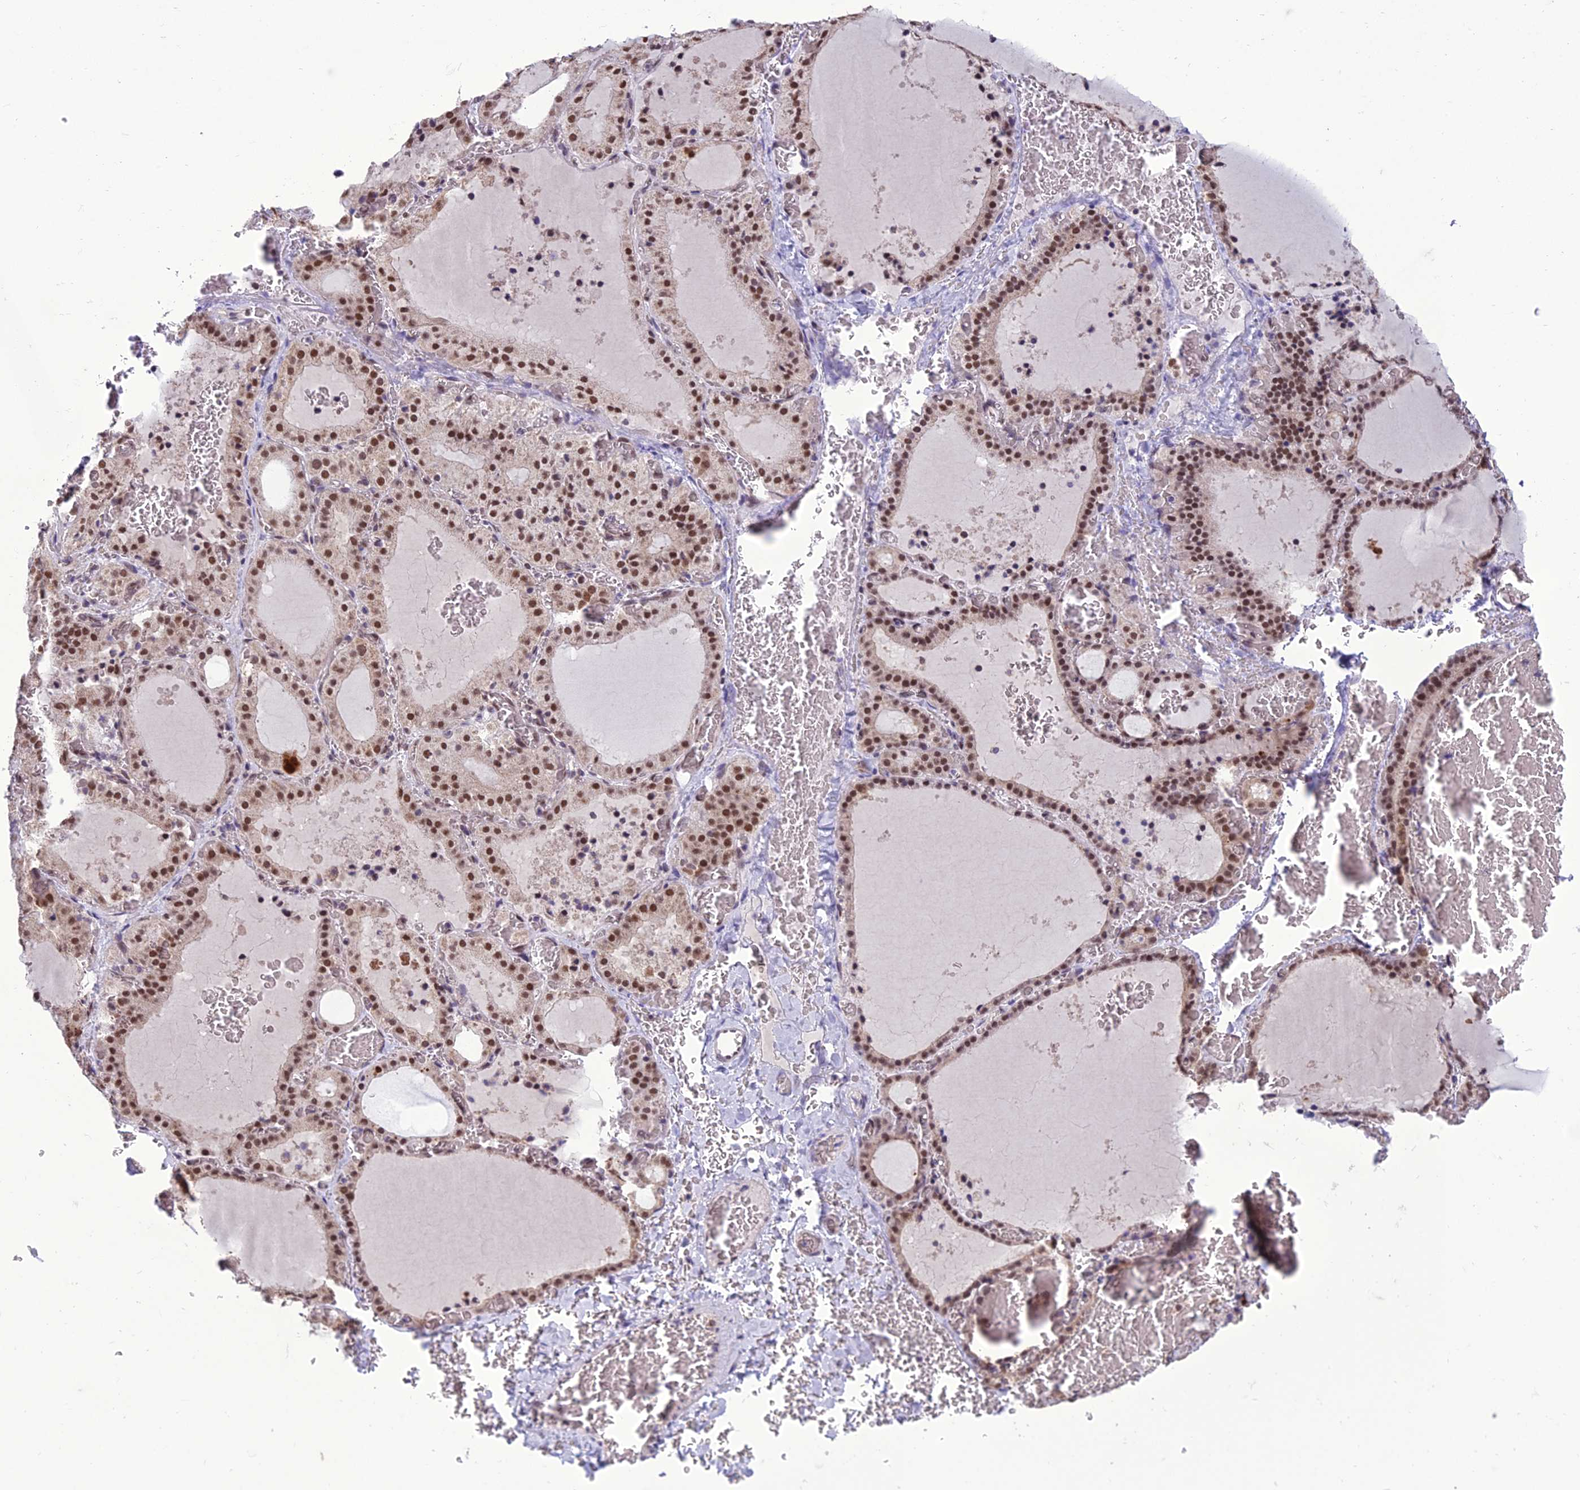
{"staining": {"intensity": "moderate", "quantity": ">75%", "location": "nuclear"}, "tissue": "thyroid gland", "cell_type": "Glandular cells", "image_type": "normal", "snomed": [{"axis": "morphology", "description": "Normal tissue, NOS"}, {"axis": "topography", "description": "Thyroid gland"}], "caption": "Immunohistochemical staining of unremarkable human thyroid gland shows moderate nuclear protein expression in approximately >75% of glandular cells.", "gene": "RANBP3", "patient": {"sex": "female", "age": 39}}